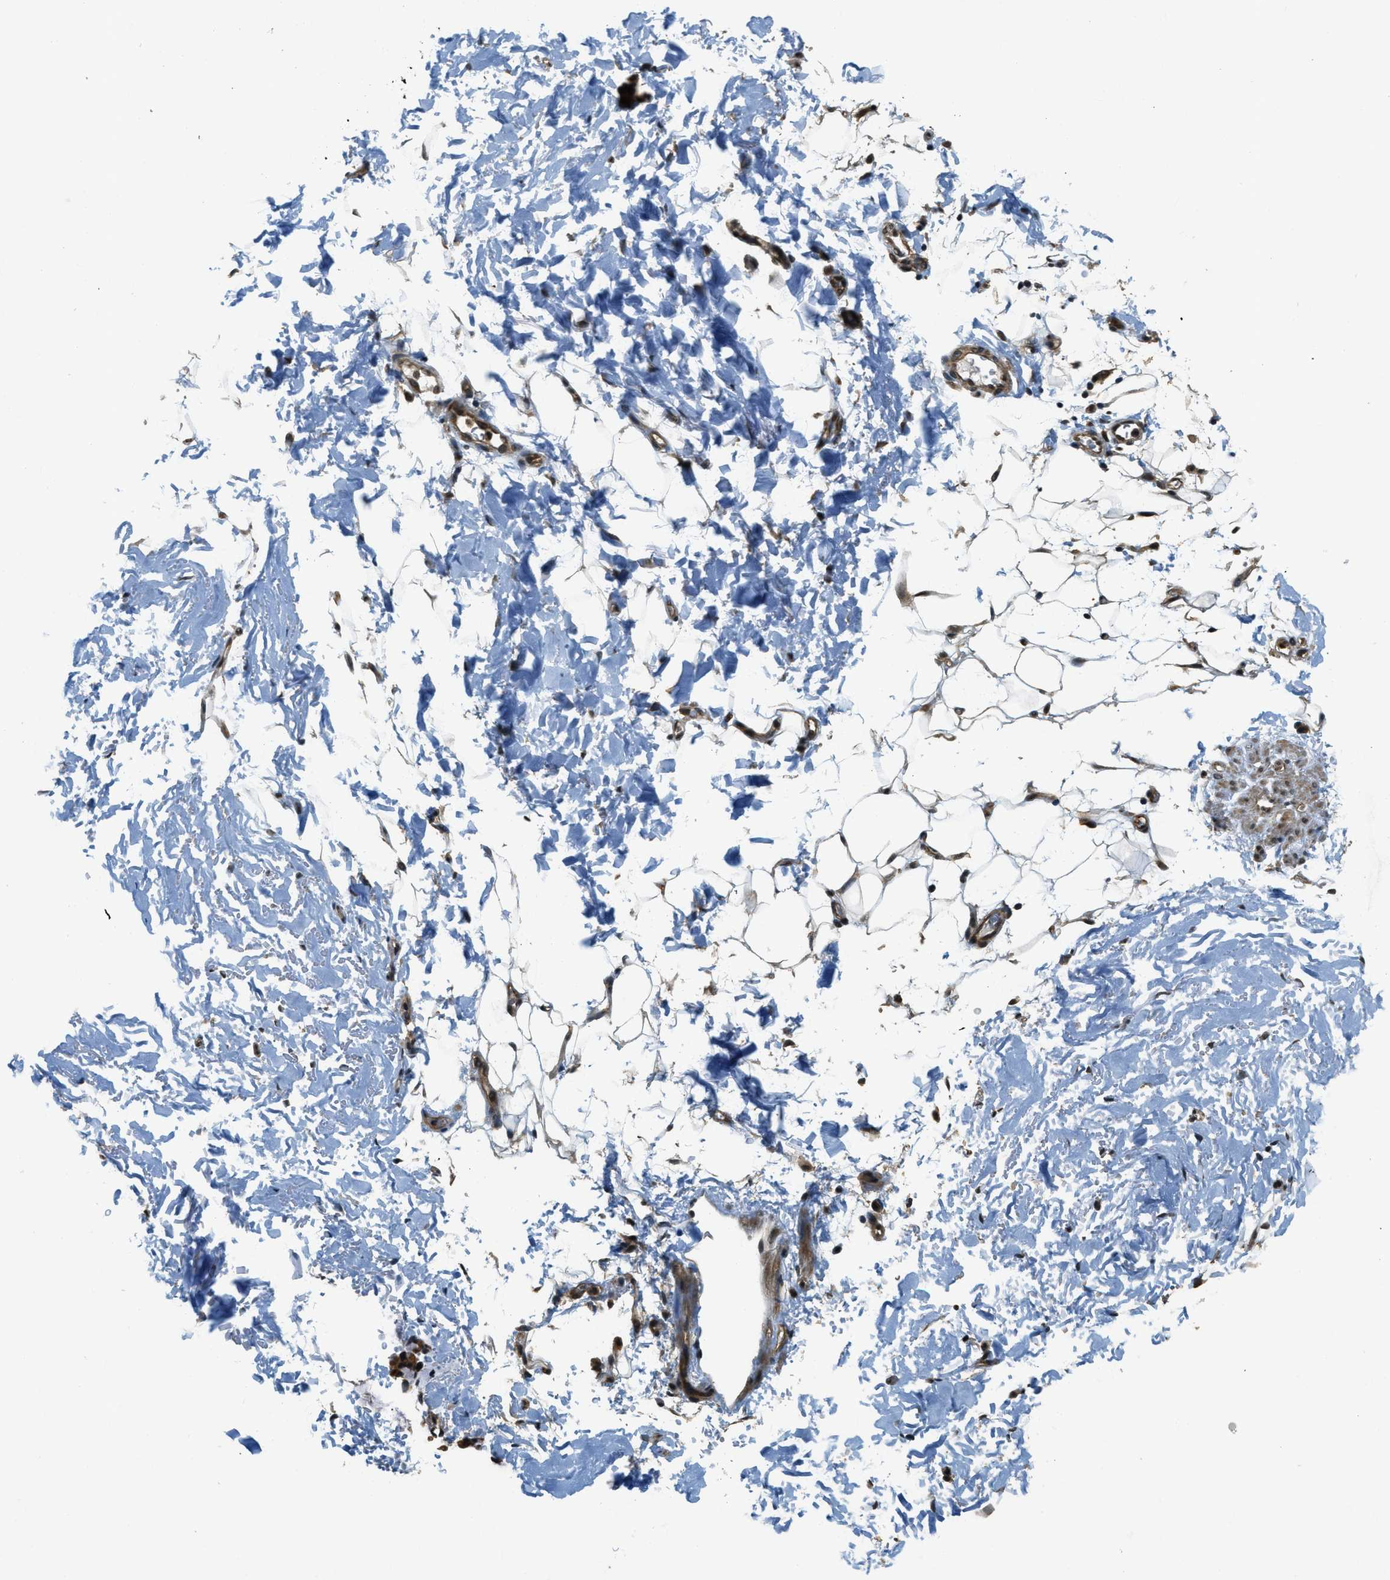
{"staining": {"intensity": "moderate", "quantity": ">75%", "location": "cytoplasmic/membranous,nuclear"}, "tissue": "adipose tissue", "cell_type": "Adipocytes", "image_type": "normal", "snomed": [{"axis": "morphology", "description": "Normal tissue, NOS"}, {"axis": "topography", "description": "Cartilage tissue"}, {"axis": "topography", "description": "Bronchus"}], "caption": "A medium amount of moderate cytoplasmic/membranous,nuclear positivity is appreciated in about >75% of adipocytes in normal adipose tissue.", "gene": "MED21", "patient": {"sex": "female", "age": 73}}